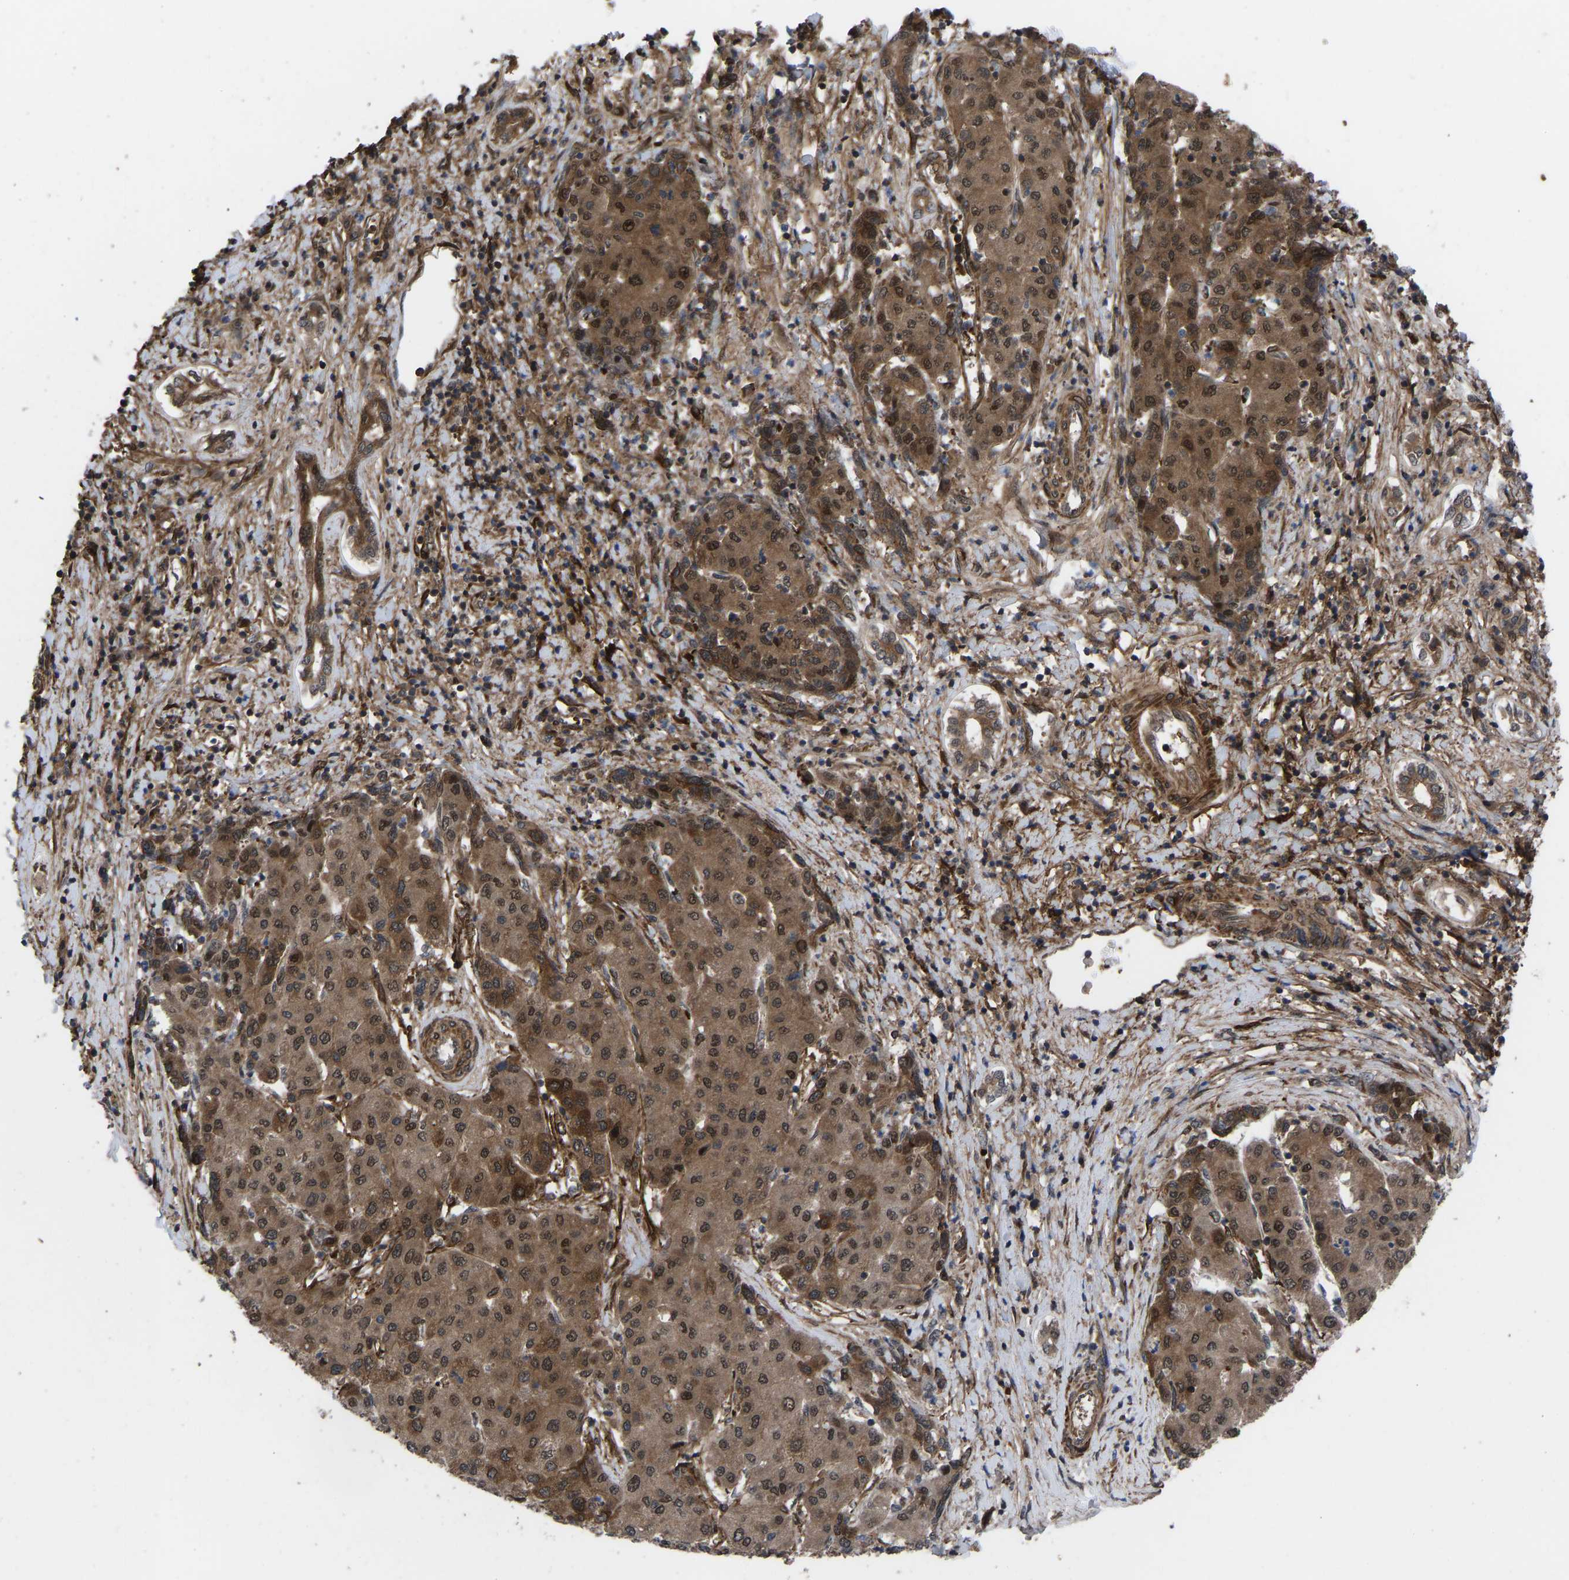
{"staining": {"intensity": "strong", "quantity": ">75%", "location": "cytoplasmic/membranous,nuclear"}, "tissue": "liver cancer", "cell_type": "Tumor cells", "image_type": "cancer", "snomed": [{"axis": "morphology", "description": "Carcinoma, Hepatocellular, NOS"}, {"axis": "topography", "description": "Liver"}], "caption": "Strong cytoplasmic/membranous and nuclear staining is appreciated in approximately >75% of tumor cells in hepatocellular carcinoma (liver).", "gene": "CYP7B1", "patient": {"sex": "male", "age": 65}}